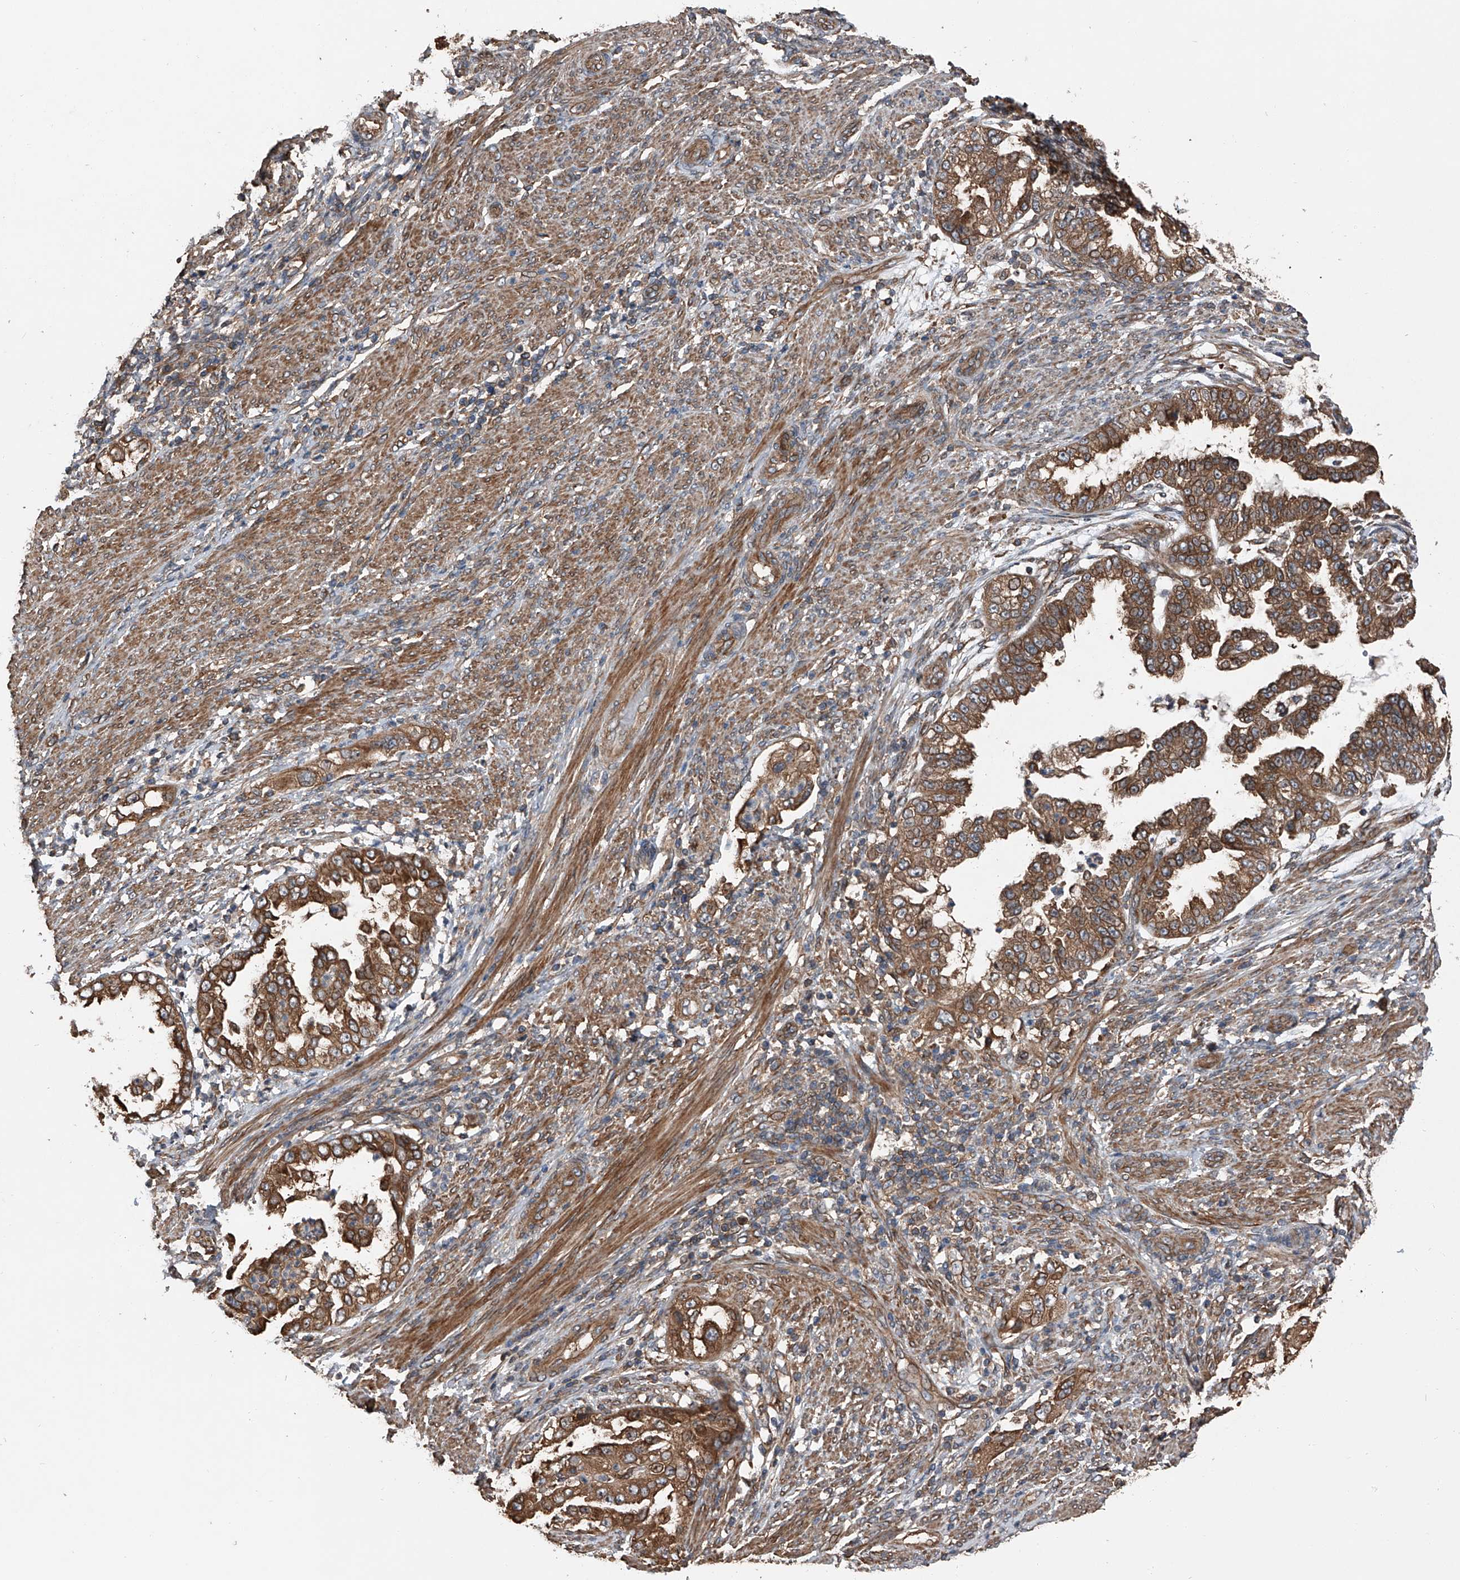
{"staining": {"intensity": "strong", "quantity": ">75%", "location": "cytoplasmic/membranous"}, "tissue": "endometrial cancer", "cell_type": "Tumor cells", "image_type": "cancer", "snomed": [{"axis": "morphology", "description": "Adenocarcinoma, NOS"}, {"axis": "topography", "description": "Endometrium"}], "caption": "Human endometrial cancer stained for a protein (brown) shows strong cytoplasmic/membranous positive staining in approximately >75% of tumor cells.", "gene": "KCNJ2", "patient": {"sex": "female", "age": 85}}